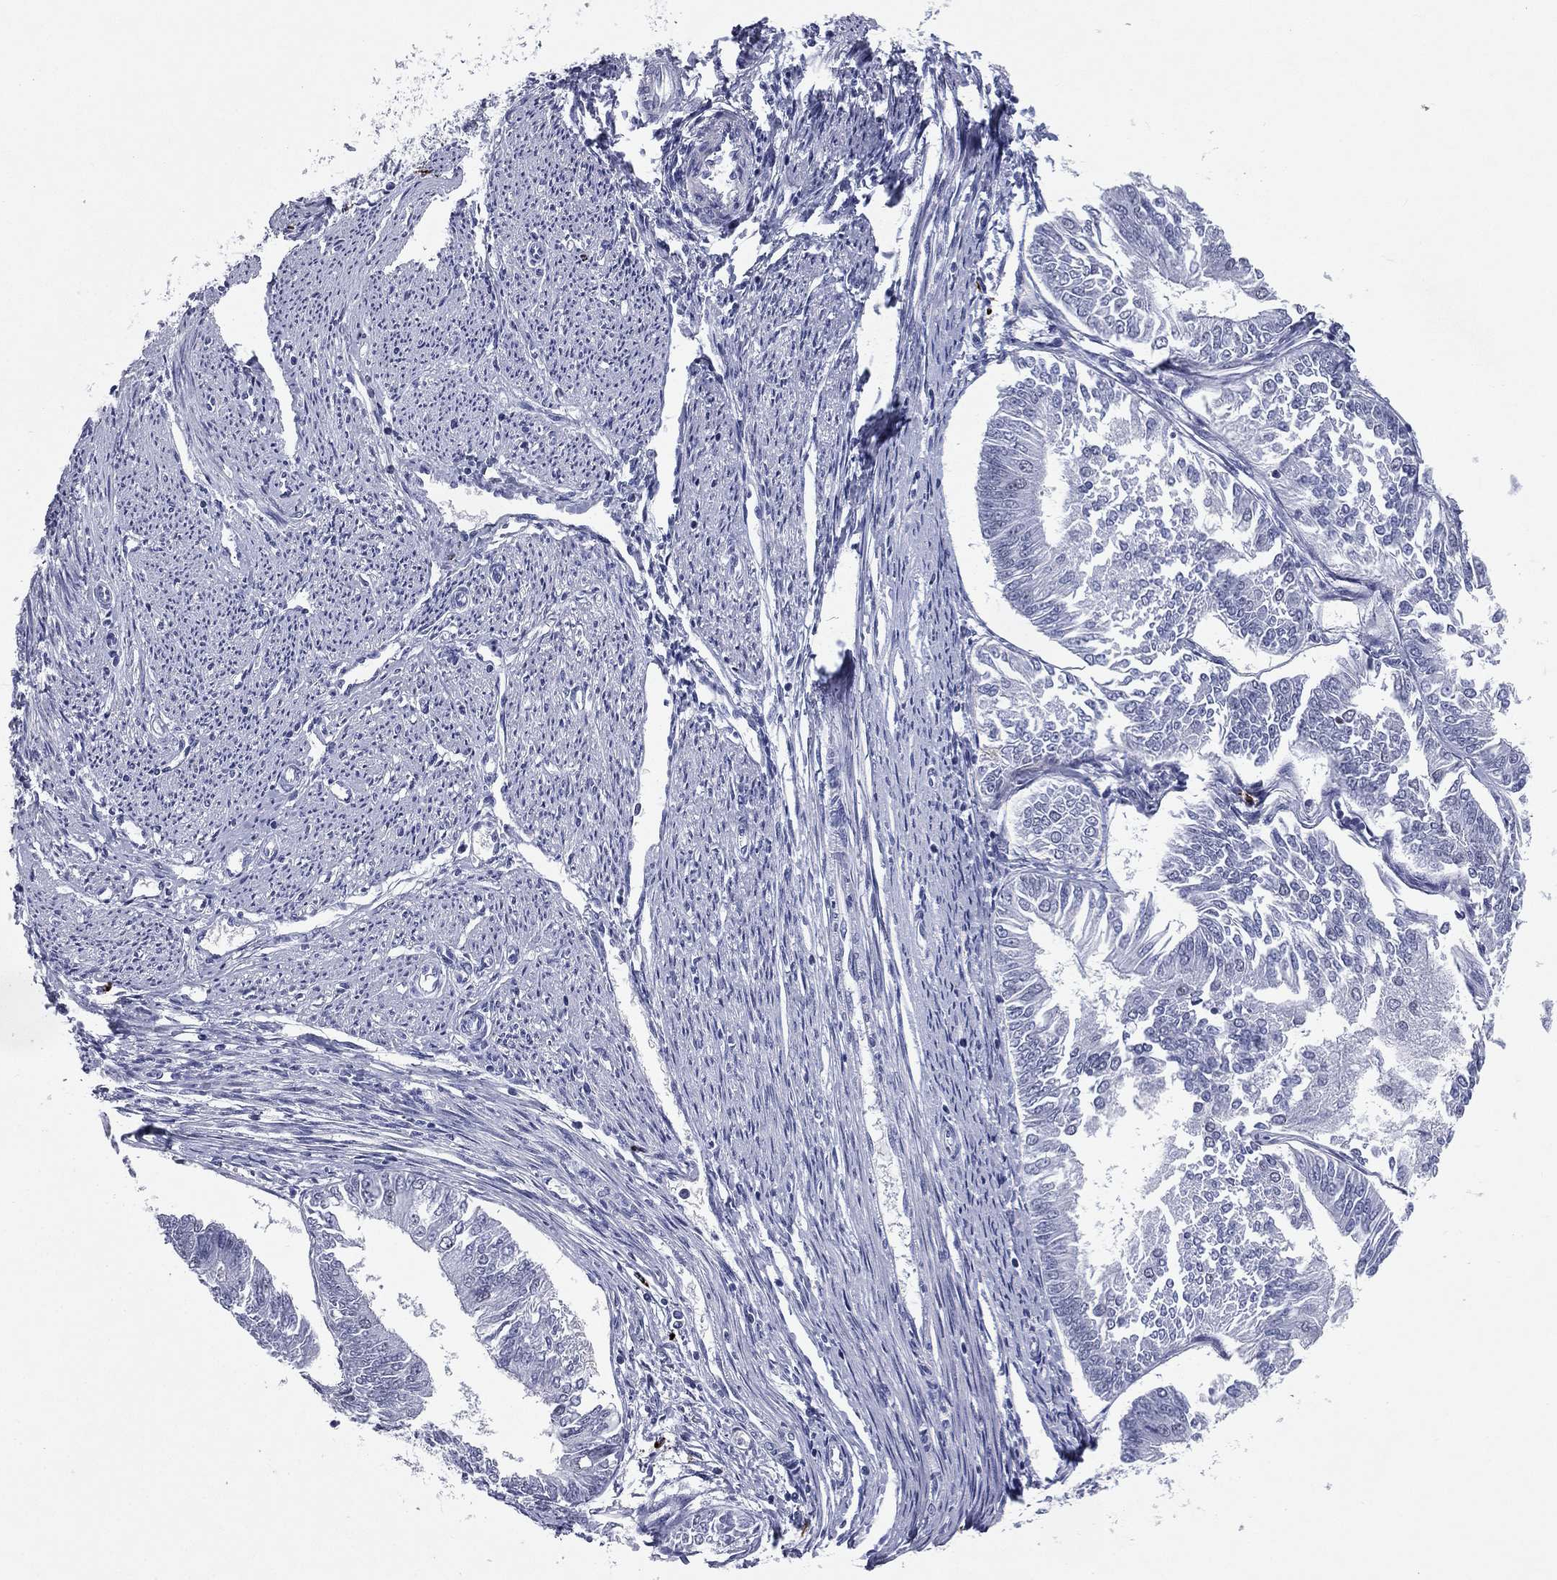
{"staining": {"intensity": "negative", "quantity": "none", "location": "none"}, "tissue": "endometrial cancer", "cell_type": "Tumor cells", "image_type": "cancer", "snomed": [{"axis": "morphology", "description": "Adenocarcinoma, NOS"}, {"axis": "topography", "description": "Endometrium"}], "caption": "This photomicrograph is of endometrial cancer stained with immunohistochemistry (IHC) to label a protein in brown with the nuclei are counter-stained blue. There is no expression in tumor cells.", "gene": "HLA-DOA", "patient": {"sex": "female", "age": 58}}